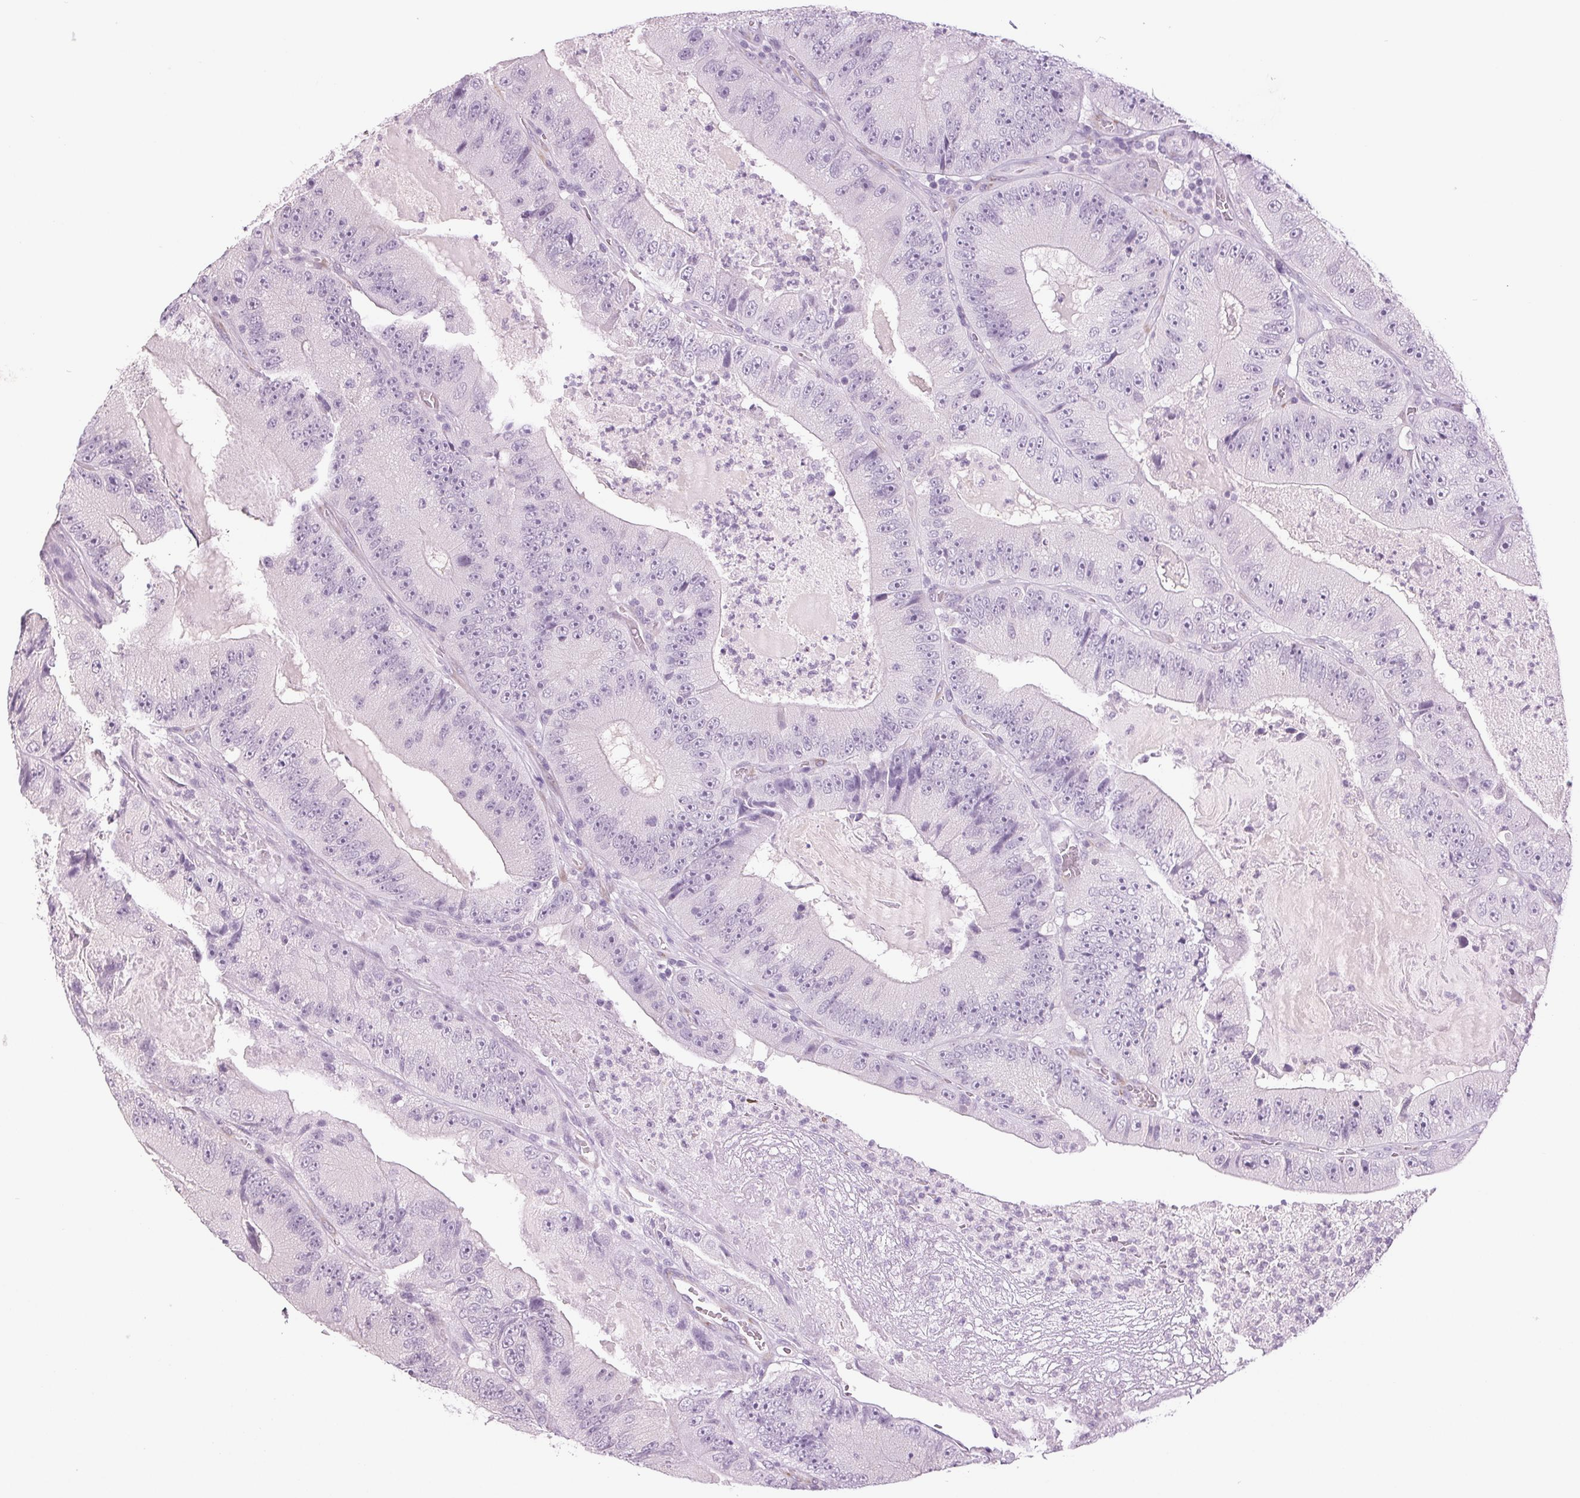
{"staining": {"intensity": "negative", "quantity": "none", "location": "none"}, "tissue": "colorectal cancer", "cell_type": "Tumor cells", "image_type": "cancer", "snomed": [{"axis": "morphology", "description": "Adenocarcinoma, NOS"}, {"axis": "topography", "description": "Colon"}], "caption": "Tumor cells are negative for protein expression in human colorectal cancer.", "gene": "DNAJC6", "patient": {"sex": "female", "age": 86}}